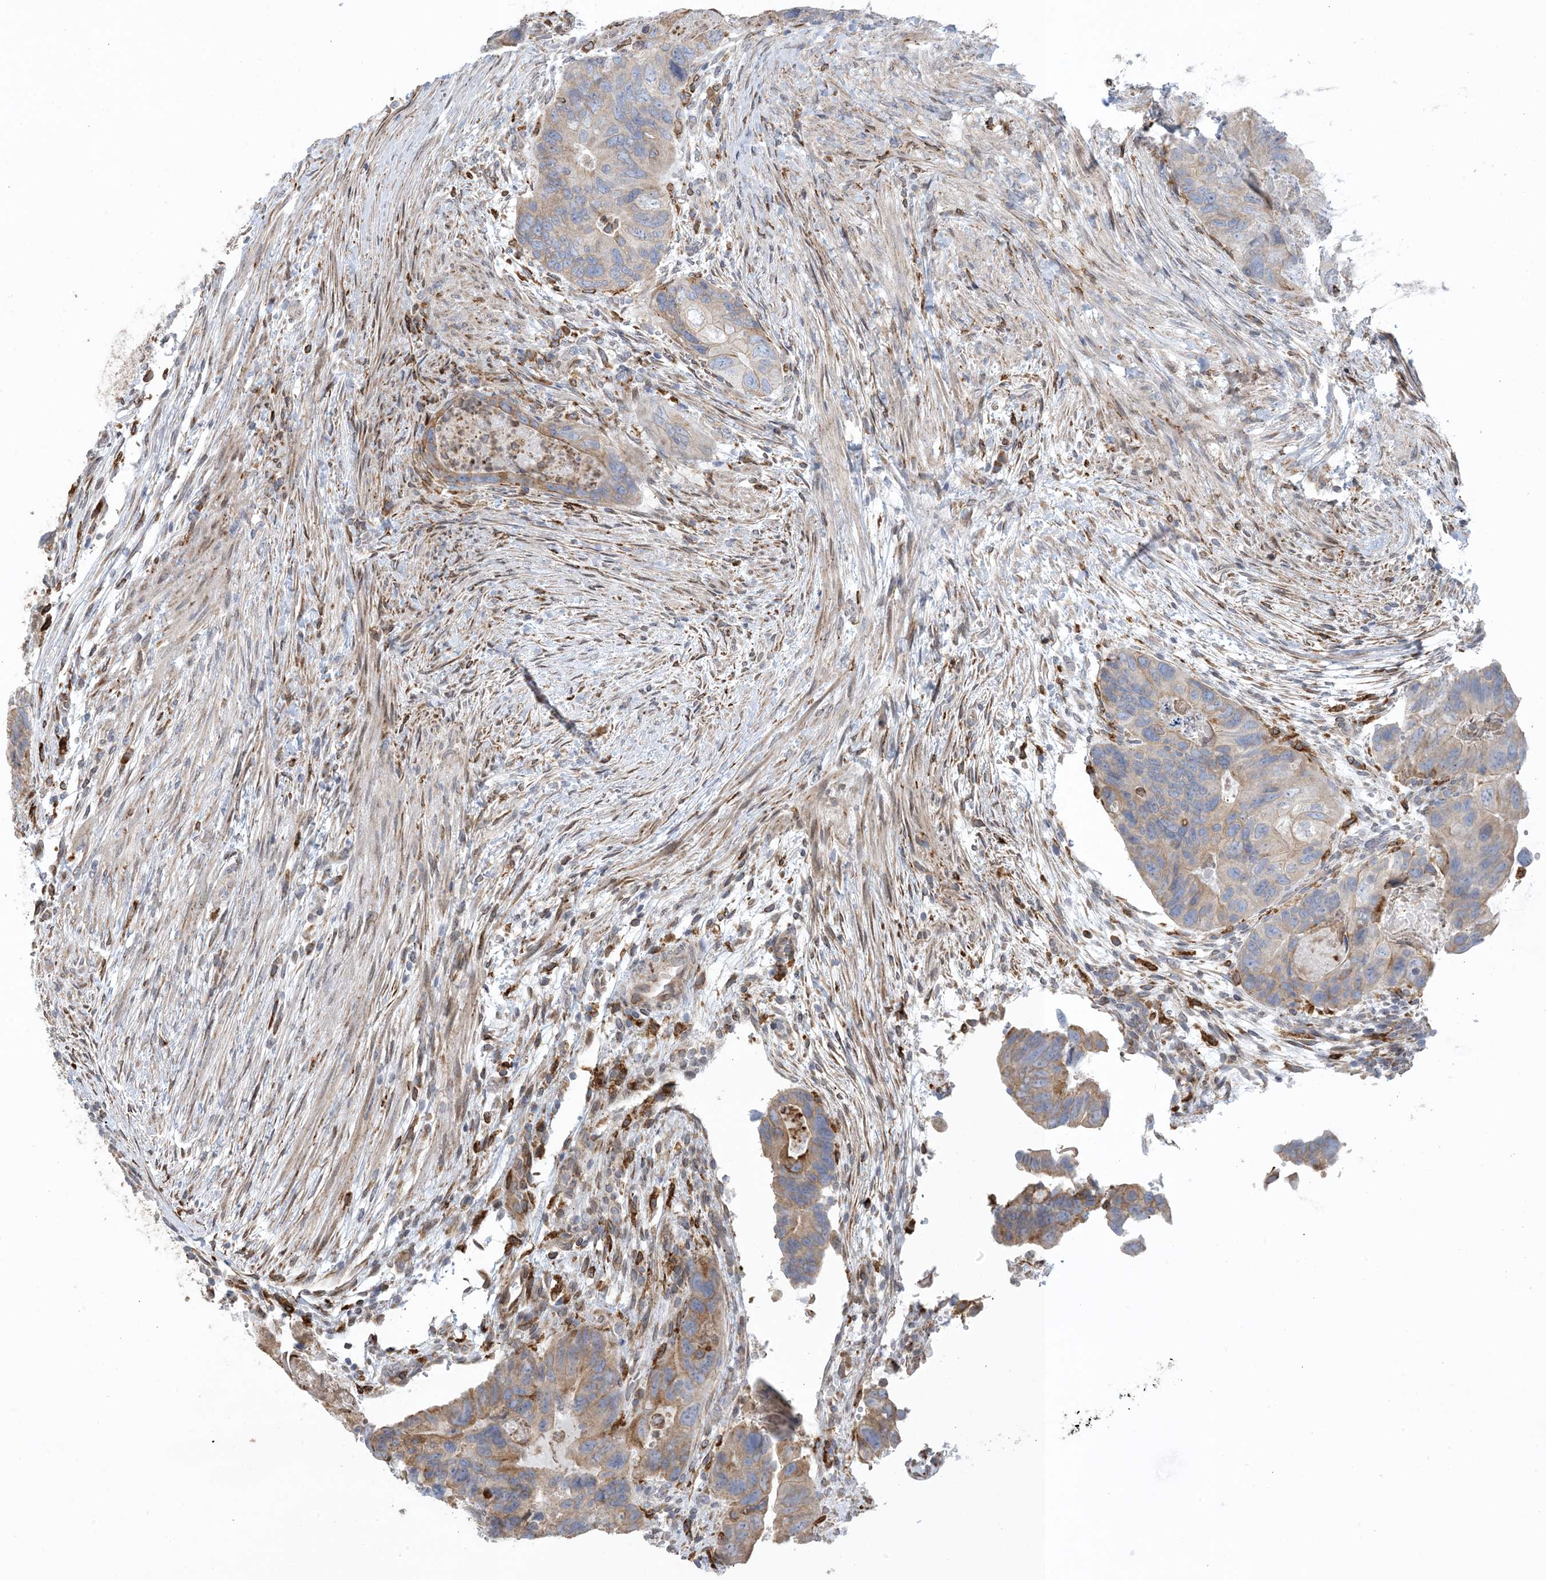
{"staining": {"intensity": "moderate", "quantity": "25%-75%", "location": "cytoplasmic/membranous"}, "tissue": "colorectal cancer", "cell_type": "Tumor cells", "image_type": "cancer", "snomed": [{"axis": "morphology", "description": "Adenocarcinoma, NOS"}, {"axis": "topography", "description": "Rectum"}], "caption": "Tumor cells show medium levels of moderate cytoplasmic/membranous positivity in about 25%-75% of cells in adenocarcinoma (colorectal).", "gene": "SHANK1", "patient": {"sex": "male", "age": 63}}